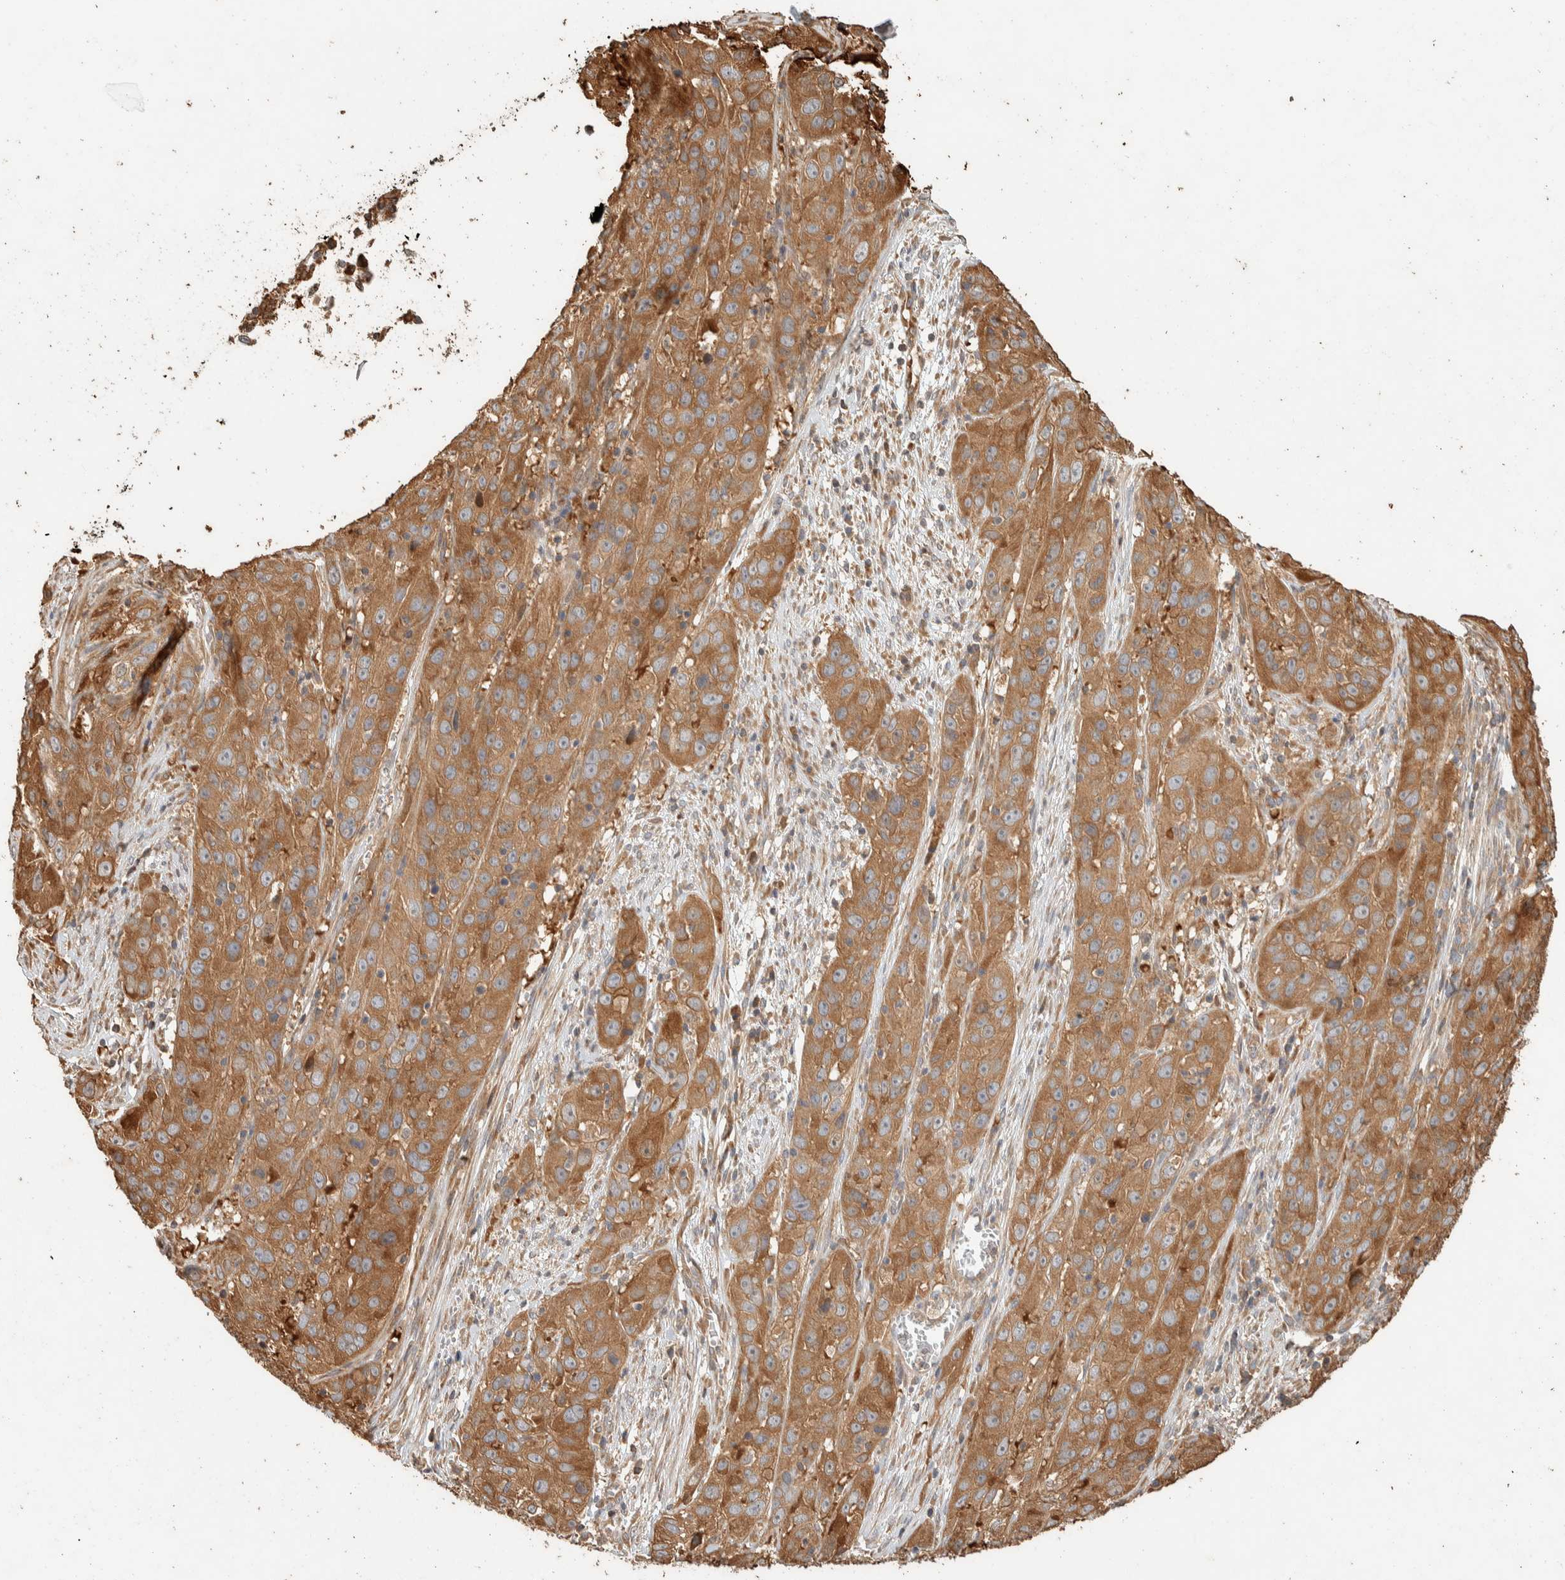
{"staining": {"intensity": "moderate", "quantity": ">75%", "location": "cytoplasmic/membranous"}, "tissue": "cervical cancer", "cell_type": "Tumor cells", "image_type": "cancer", "snomed": [{"axis": "morphology", "description": "Squamous cell carcinoma, NOS"}, {"axis": "topography", "description": "Cervix"}], "caption": "IHC staining of cervical cancer (squamous cell carcinoma), which reveals medium levels of moderate cytoplasmic/membranous expression in about >75% of tumor cells indicating moderate cytoplasmic/membranous protein positivity. The staining was performed using DAB (brown) for protein detection and nuclei were counterstained in hematoxylin (blue).", "gene": "EXOC7", "patient": {"sex": "female", "age": 32}}